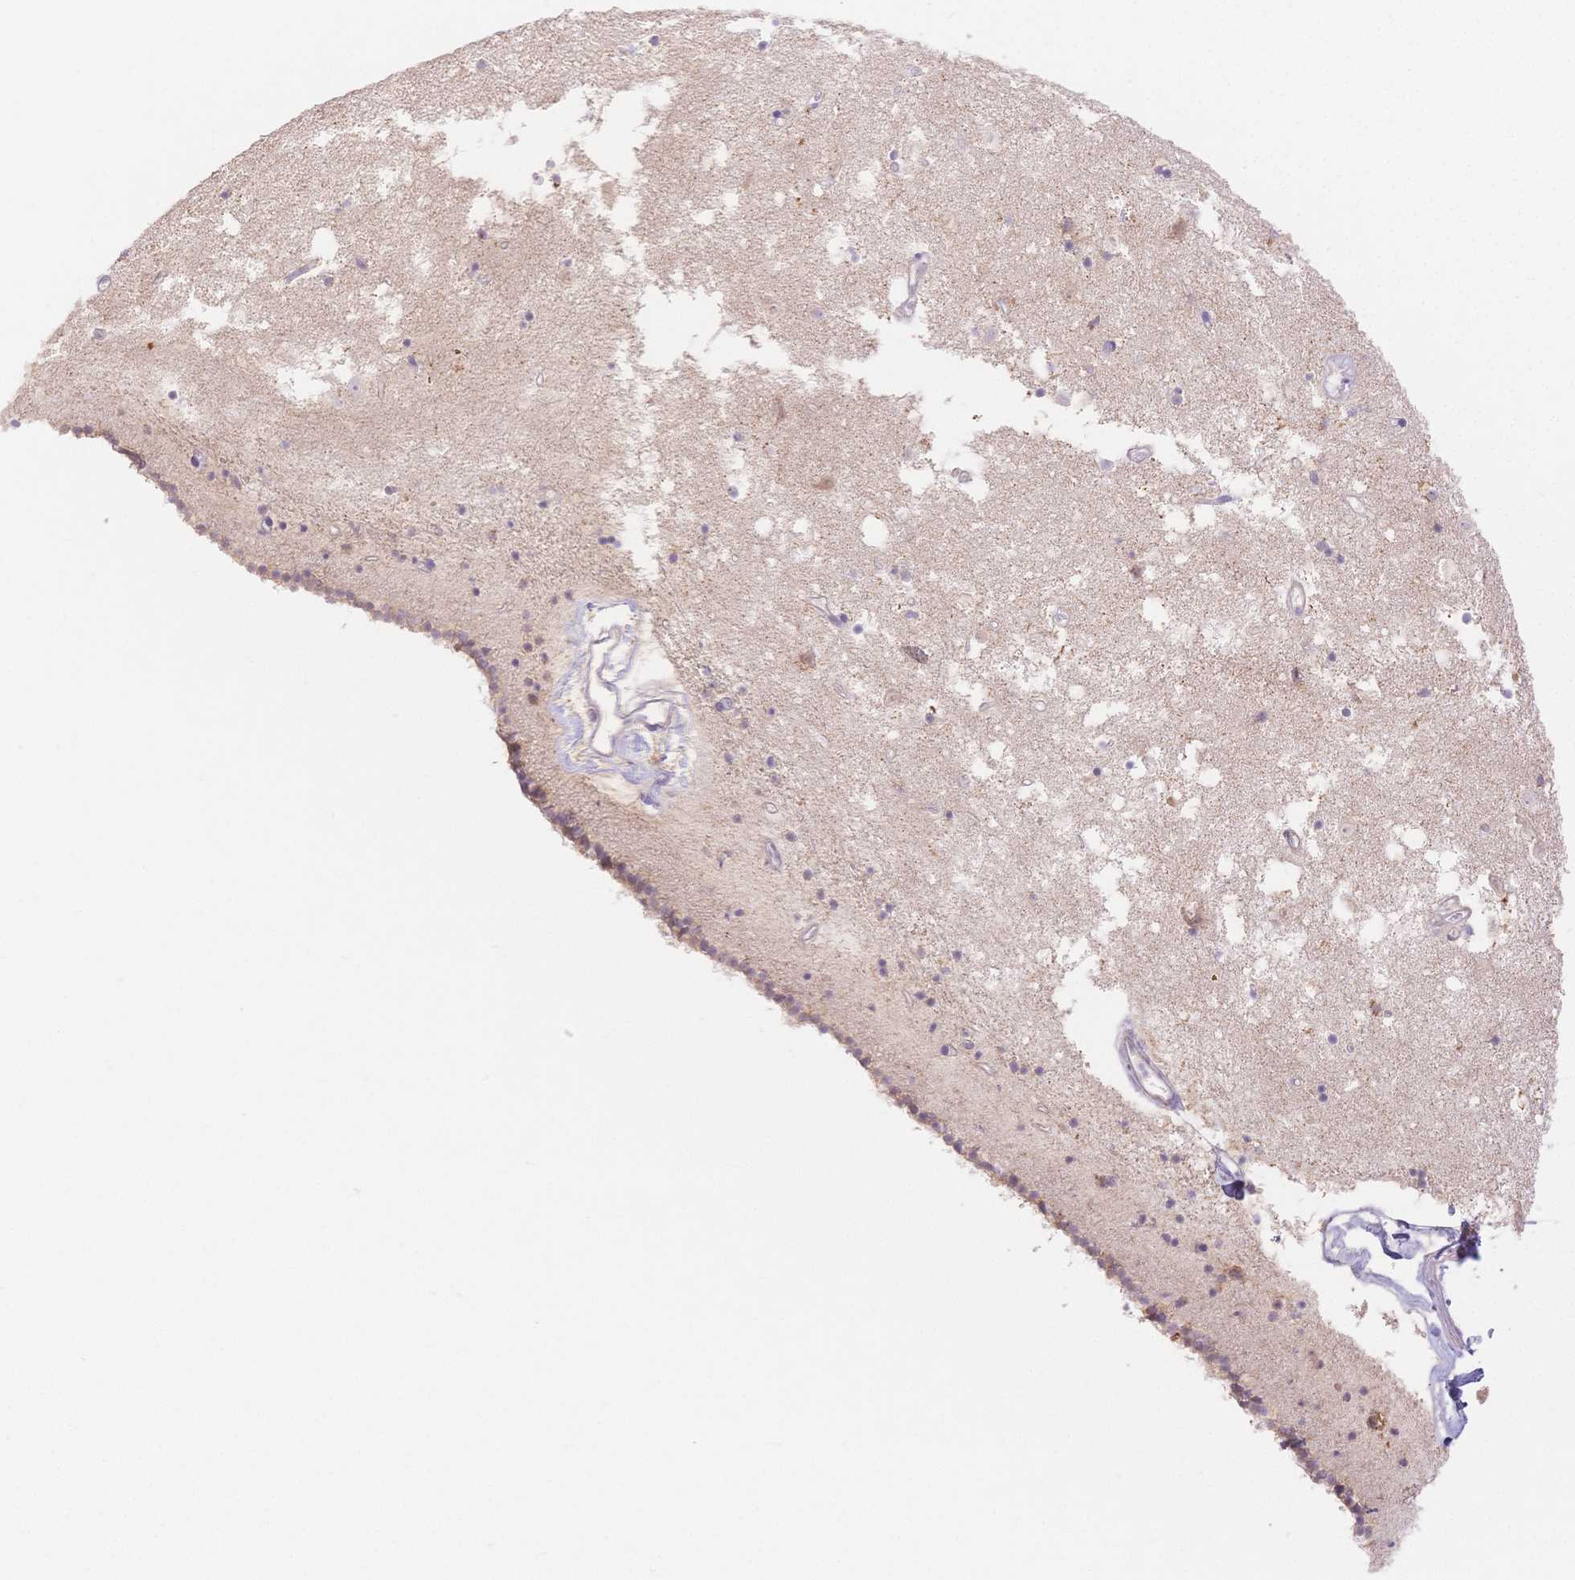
{"staining": {"intensity": "weak", "quantity": "<25%", "location": "cytoplasmic/membranous"}, "tissue": "caudate", "cell_type": "Glial cells", "image_type": "normal", "snomed": [{"axis": "morphology", "description": "Normal tissue, NOS"}, {"axis": "topography", "description": "Lateral ventricle wall"}], "caption": "High power microscopy histopathology image of an immunohistochemistry (IHC) image of benign caudate, revealing no significant expression in glial cells. (DAB immunohistochemistry visualized using brightfield microscopy, high magnification).", "gene": "WDR54", "patient": {"sex": "female", "age": 71}}